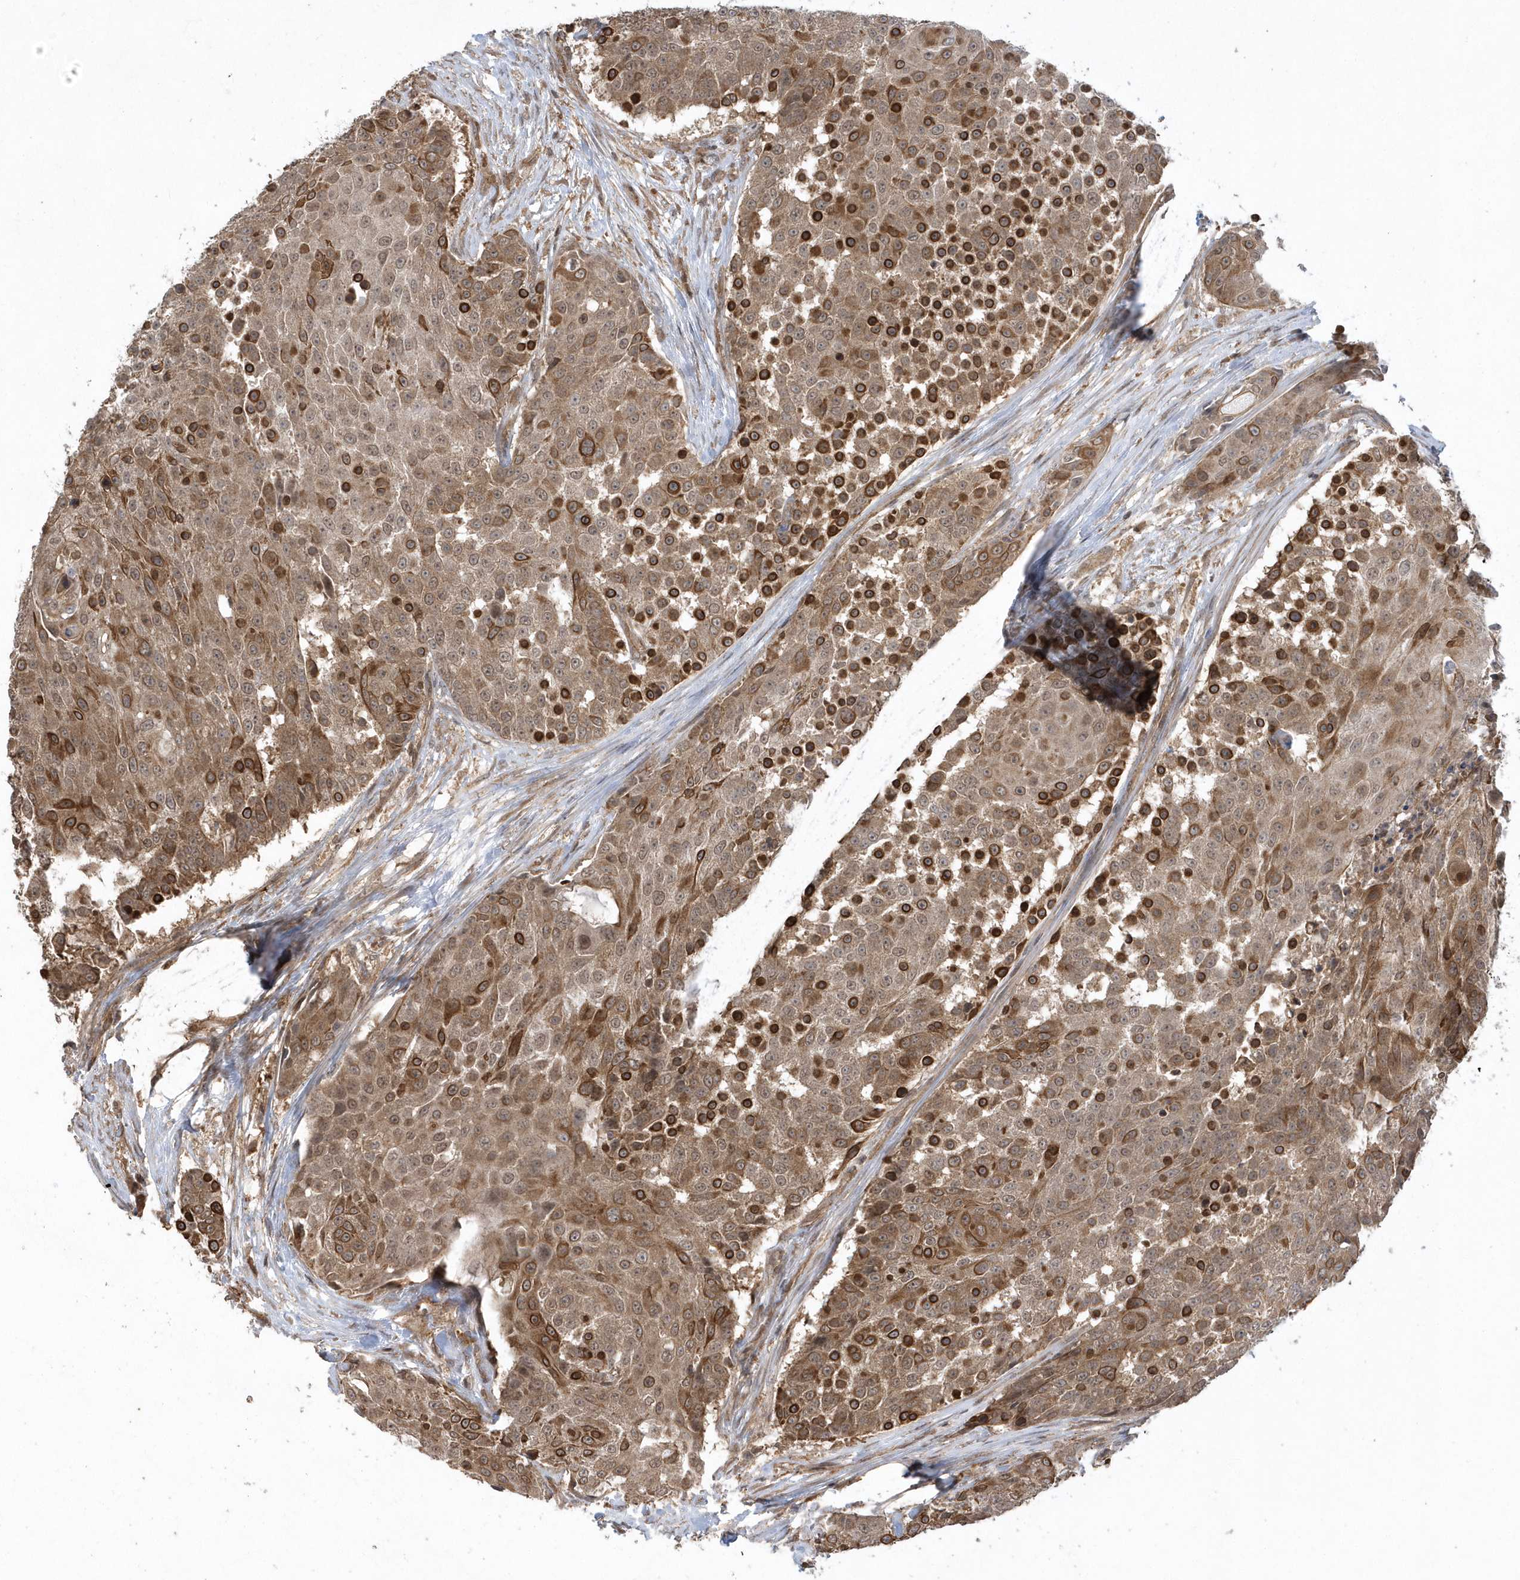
{"staining": {"intensity": "moderate", "quantity": ">75%", "location": "cytoplasmic/membranous"}, "tissue": "urothelial cancer", "cell_type": "Tumor cells", "image_type": "cancer", "snomed": [{"axis": "morphology", "description": "Urothelial carcinoma, High grade"}, {"axis": "topography", "description": "Urinary bladder"}], "caption": "IHC (DAB) staining of urothelial carcinoma (high-grade) demonstrates moderate cytoplasmic/membranous protein expression in about >75% of tumor cells. (Brightfield microscopy of DAB IHC at high magnification).", "gene": "ACYP1", "patient": {"sex": "female", "age": 63}}